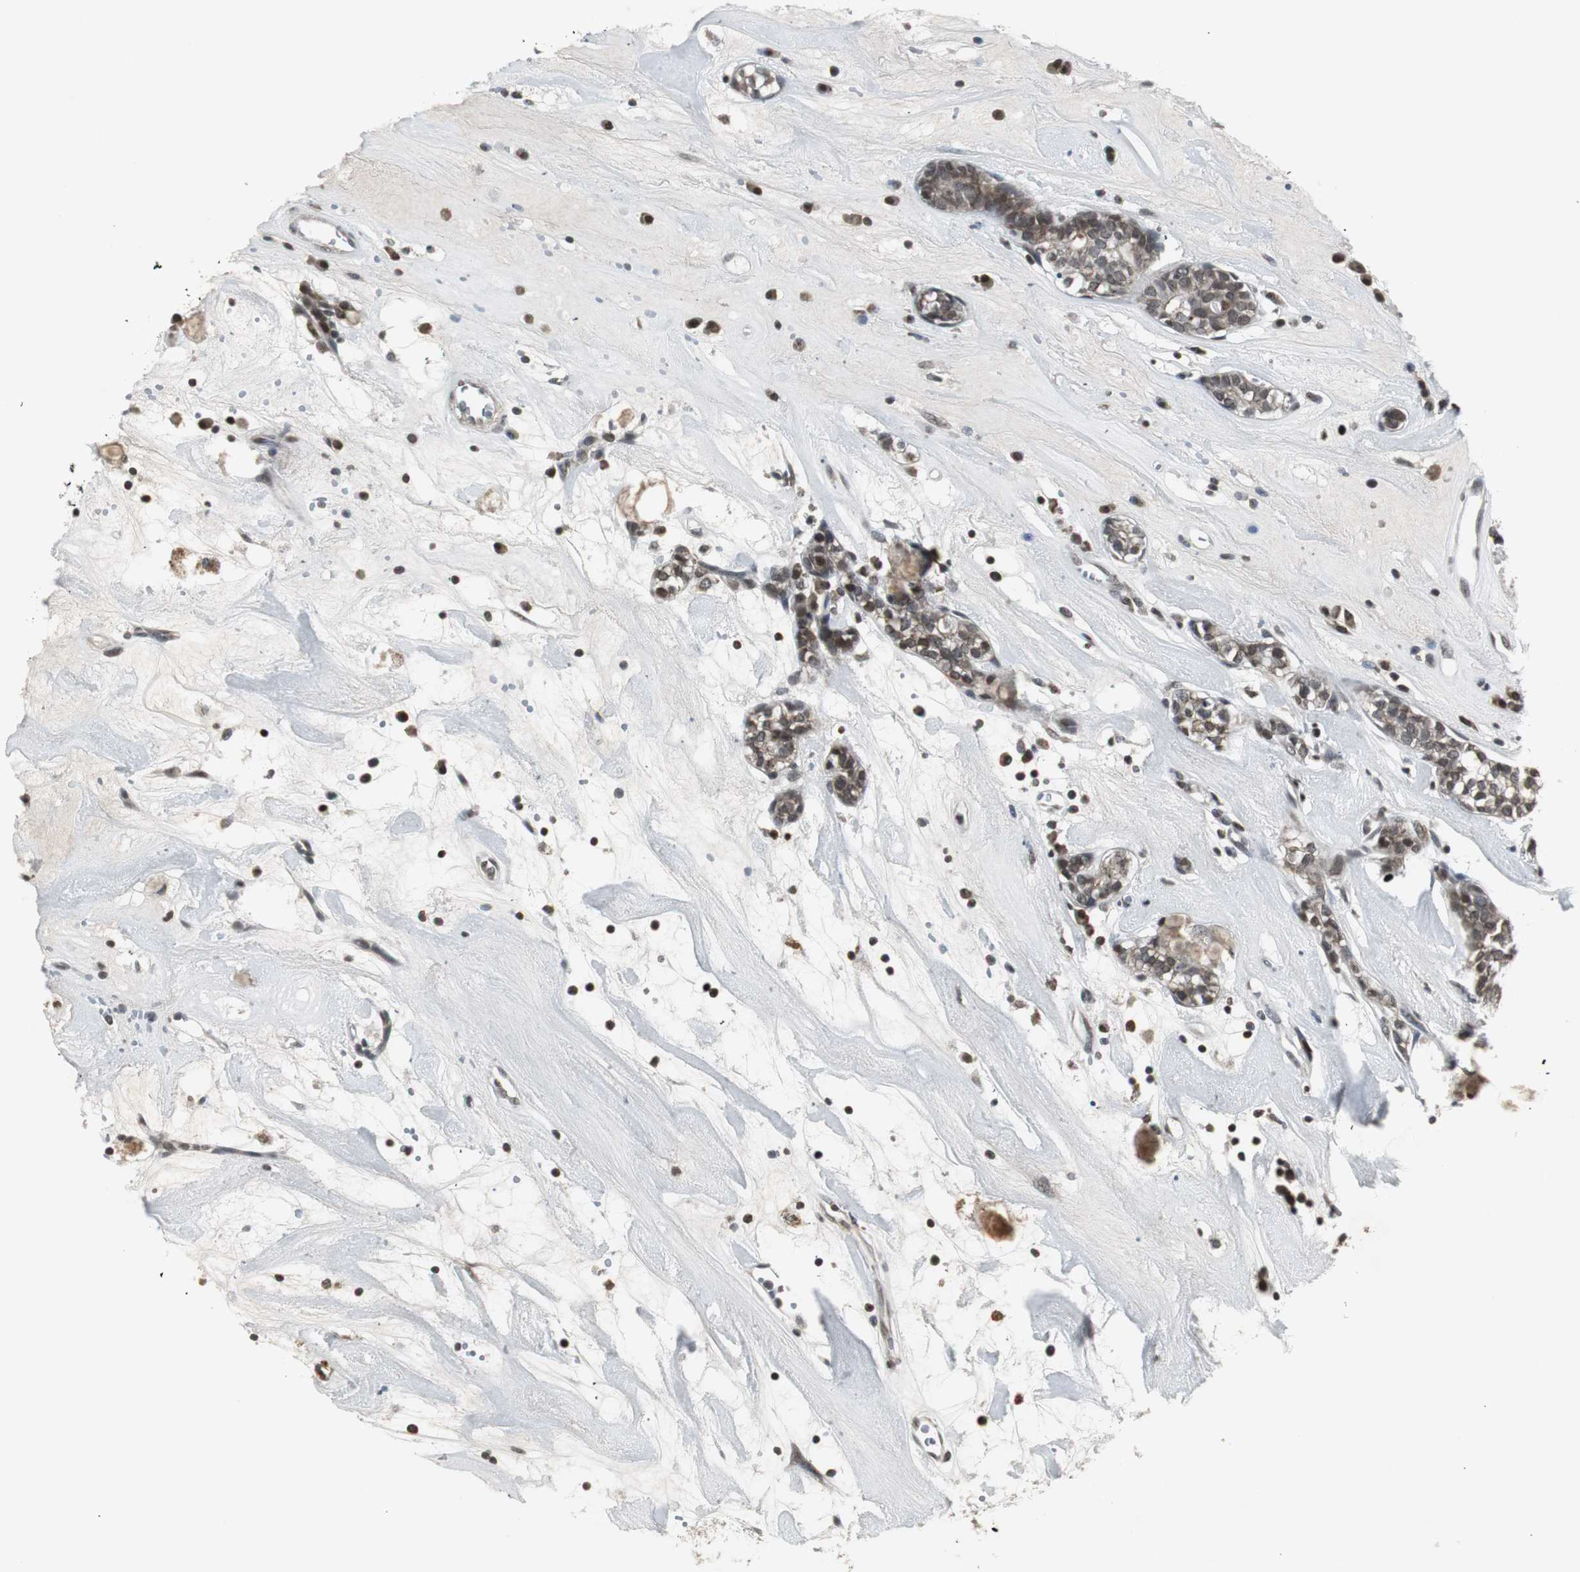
{"staining": {"intensity": "weak", "quantity": ">75%", "location": "cytoplasmic/membranous,nuclear"}, "tissue": "head and neck cancer", "cell_type": "Tumor cells", "image_type": "cancer", "snomed": [{"axis": "morphology", "description": "Adenocarcinoma, NOS"}, {"axis": "topography", "description": "Salivary gland"}, {"axis": "topography", "description": "Head-Neck"}], "caption": "Weak cytoplasmic/membranous and nuclear positivity is appreciated in about >75% of tumor cells in head and neck adenocarcinoma. Using DAB (3,3'-diaminobenzidine) (brown) and hematoxylin (blue) stains, captured at high magnification using brightfield microscopy.", "gene": "MPG", "patient": {"sex": "female", "age": 65}}